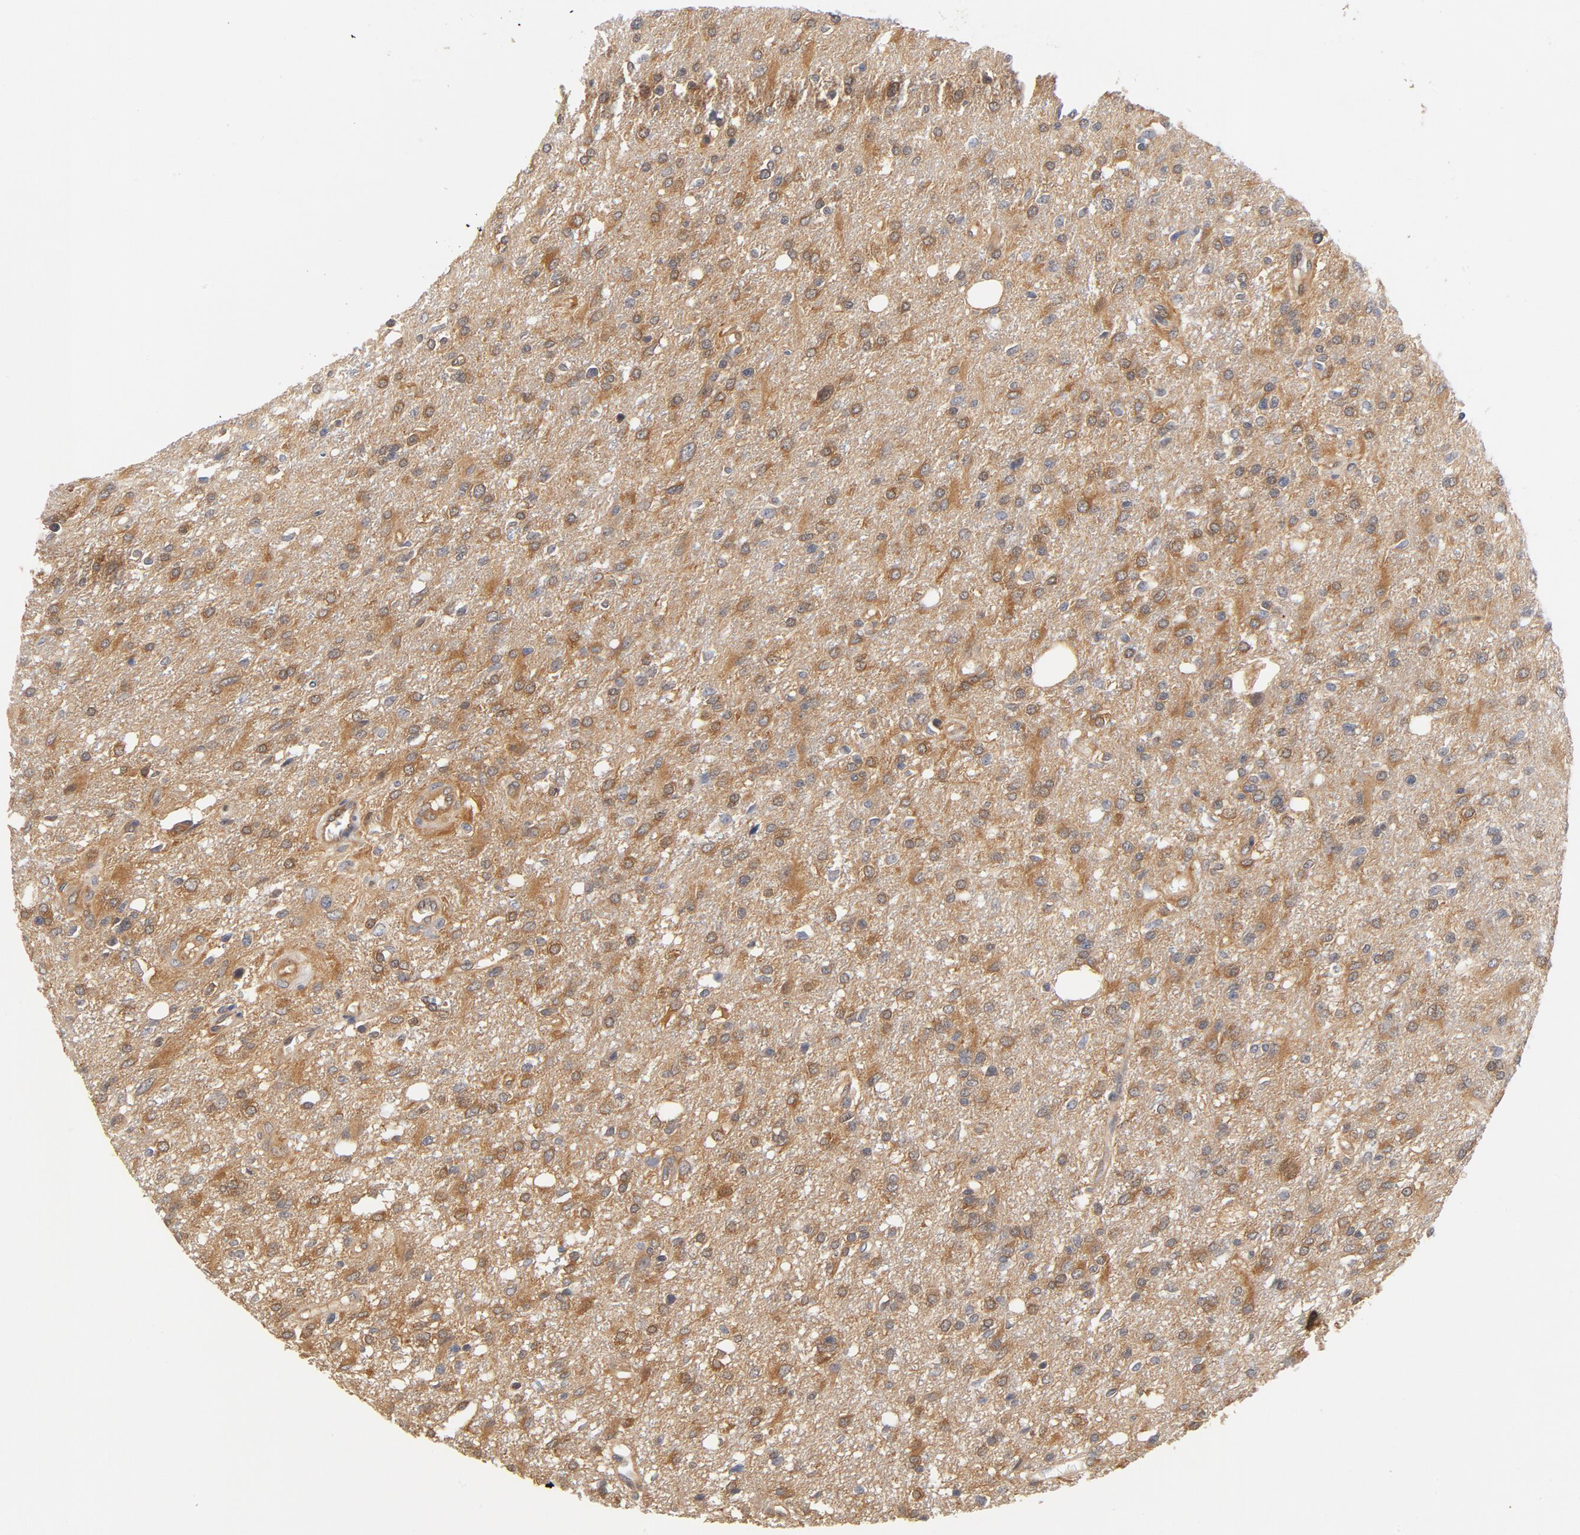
{"staining": {"intensity": "strong", "quantity": ">75%", "location": "cytoplasmic/membranous"}, "tissue": "glioma", "cell_type": "Tumor cells", "image_type": "cancer", "snomed": [{"axis": "morphology", "description": "Glioma, malignant, High grade"}, {"axis": "topography", "description": "Cerebral cortex"}], "caption": "Protein expression analysis of human glioma reveals strong cytoplasmic/membranous expression in about >75% of tumor cells.", "gene": "ASMTL", "patient": {"sex": "male", "age": 76}}